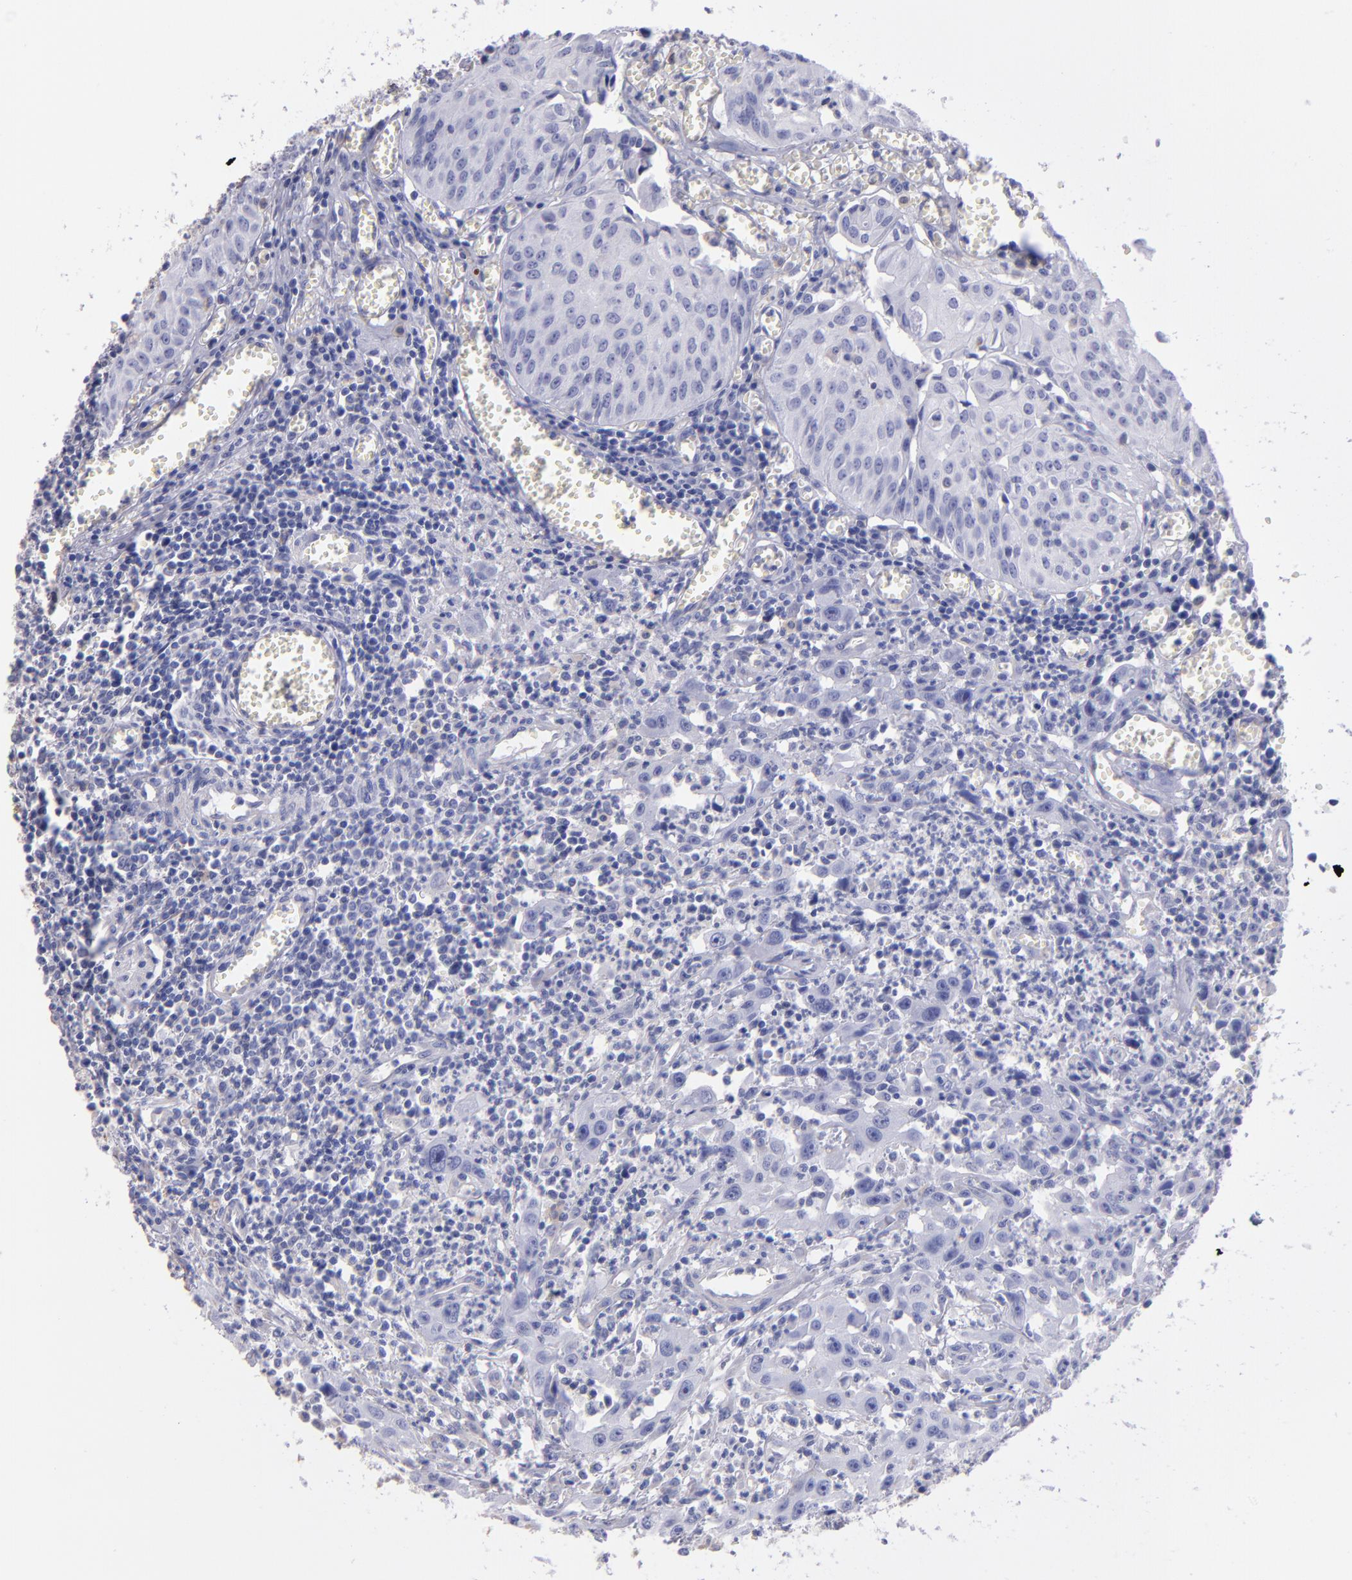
{"staining": {"intensity": "negative", "quantity": "none", "location": "none"}, "tissue": "urothelial cancer", "cell_type": "Tumor cells", "image_type": "cancer", "snomed": [{"axis": "morphology", "description": "Urothelial carcinoma, High grade"}, {"axis": "topography", "description": "Urinary bladder"}], "caption": "An immunohistochemistry histopathology image of urothelial cancer is shown. There is no staining in tumor cells of urothelial cancer.", "gene": "TG", "patient": {"sex": "male", "age": 66}}